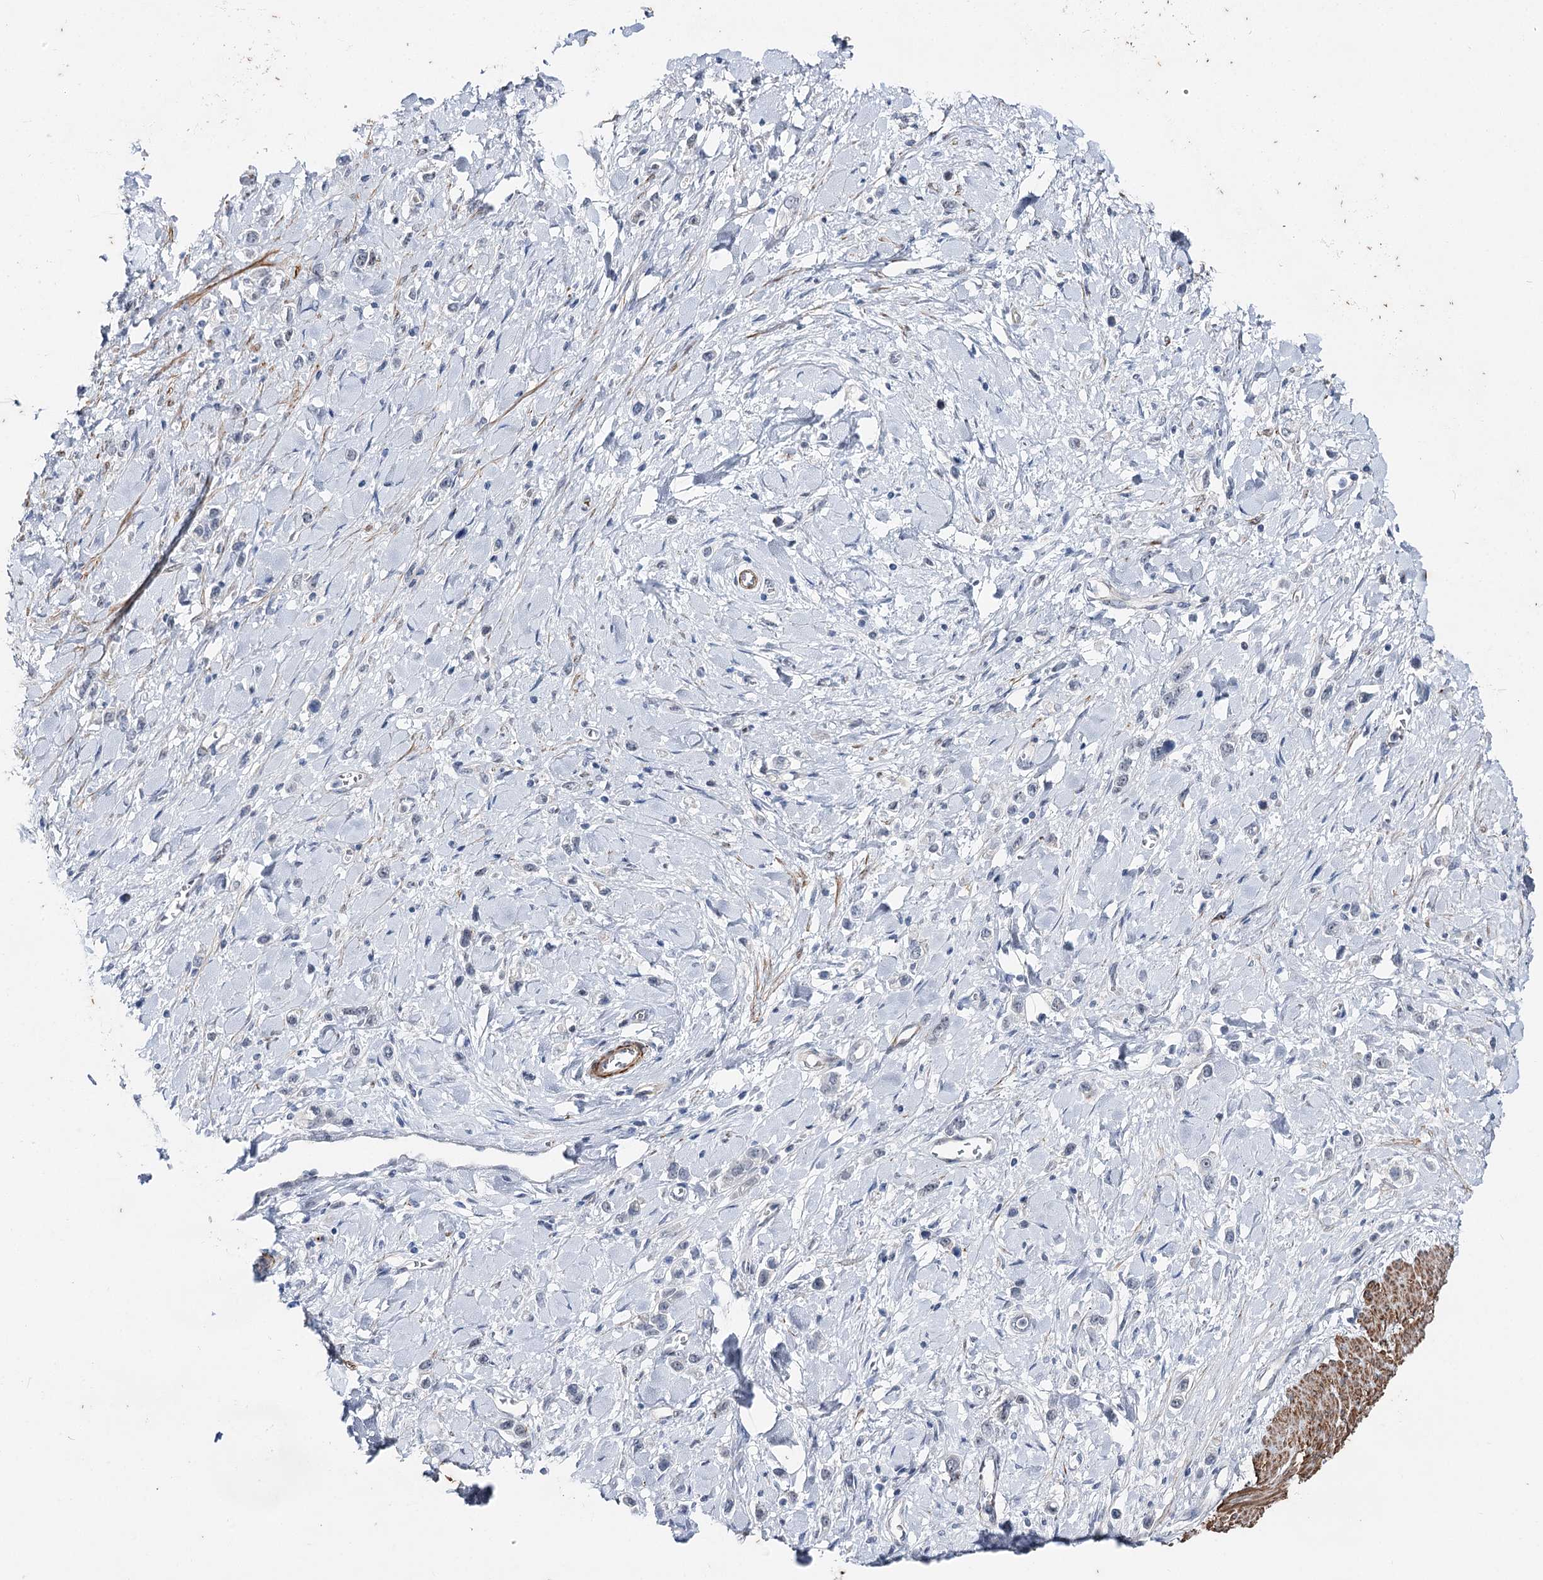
{"staining": {"intensity": "negative", "quantity": "none", "location": "none"}, "tissue": "stomach cancer", "cell_type": "Tumor cells", "image_type": "cancer", "snomed": [{"axis": "morphology", "description": "Normal tissue, NOS"}, {"axis": "morphology", "description": "Adenocarcinoma, NOS"}, {"axis": "topography", "description": "Stomach, upper"}, {"axis": "topography", "description": "Stomach"}], "caption": "DAB (3,3'-diaminobenzidine) immunohistochemical staining of adenocarcinoma (stomach) demonstrates no significant staining in tumor cells.", "gene": "AGXT2", "patient": {"sex": "female", "age": 65}}